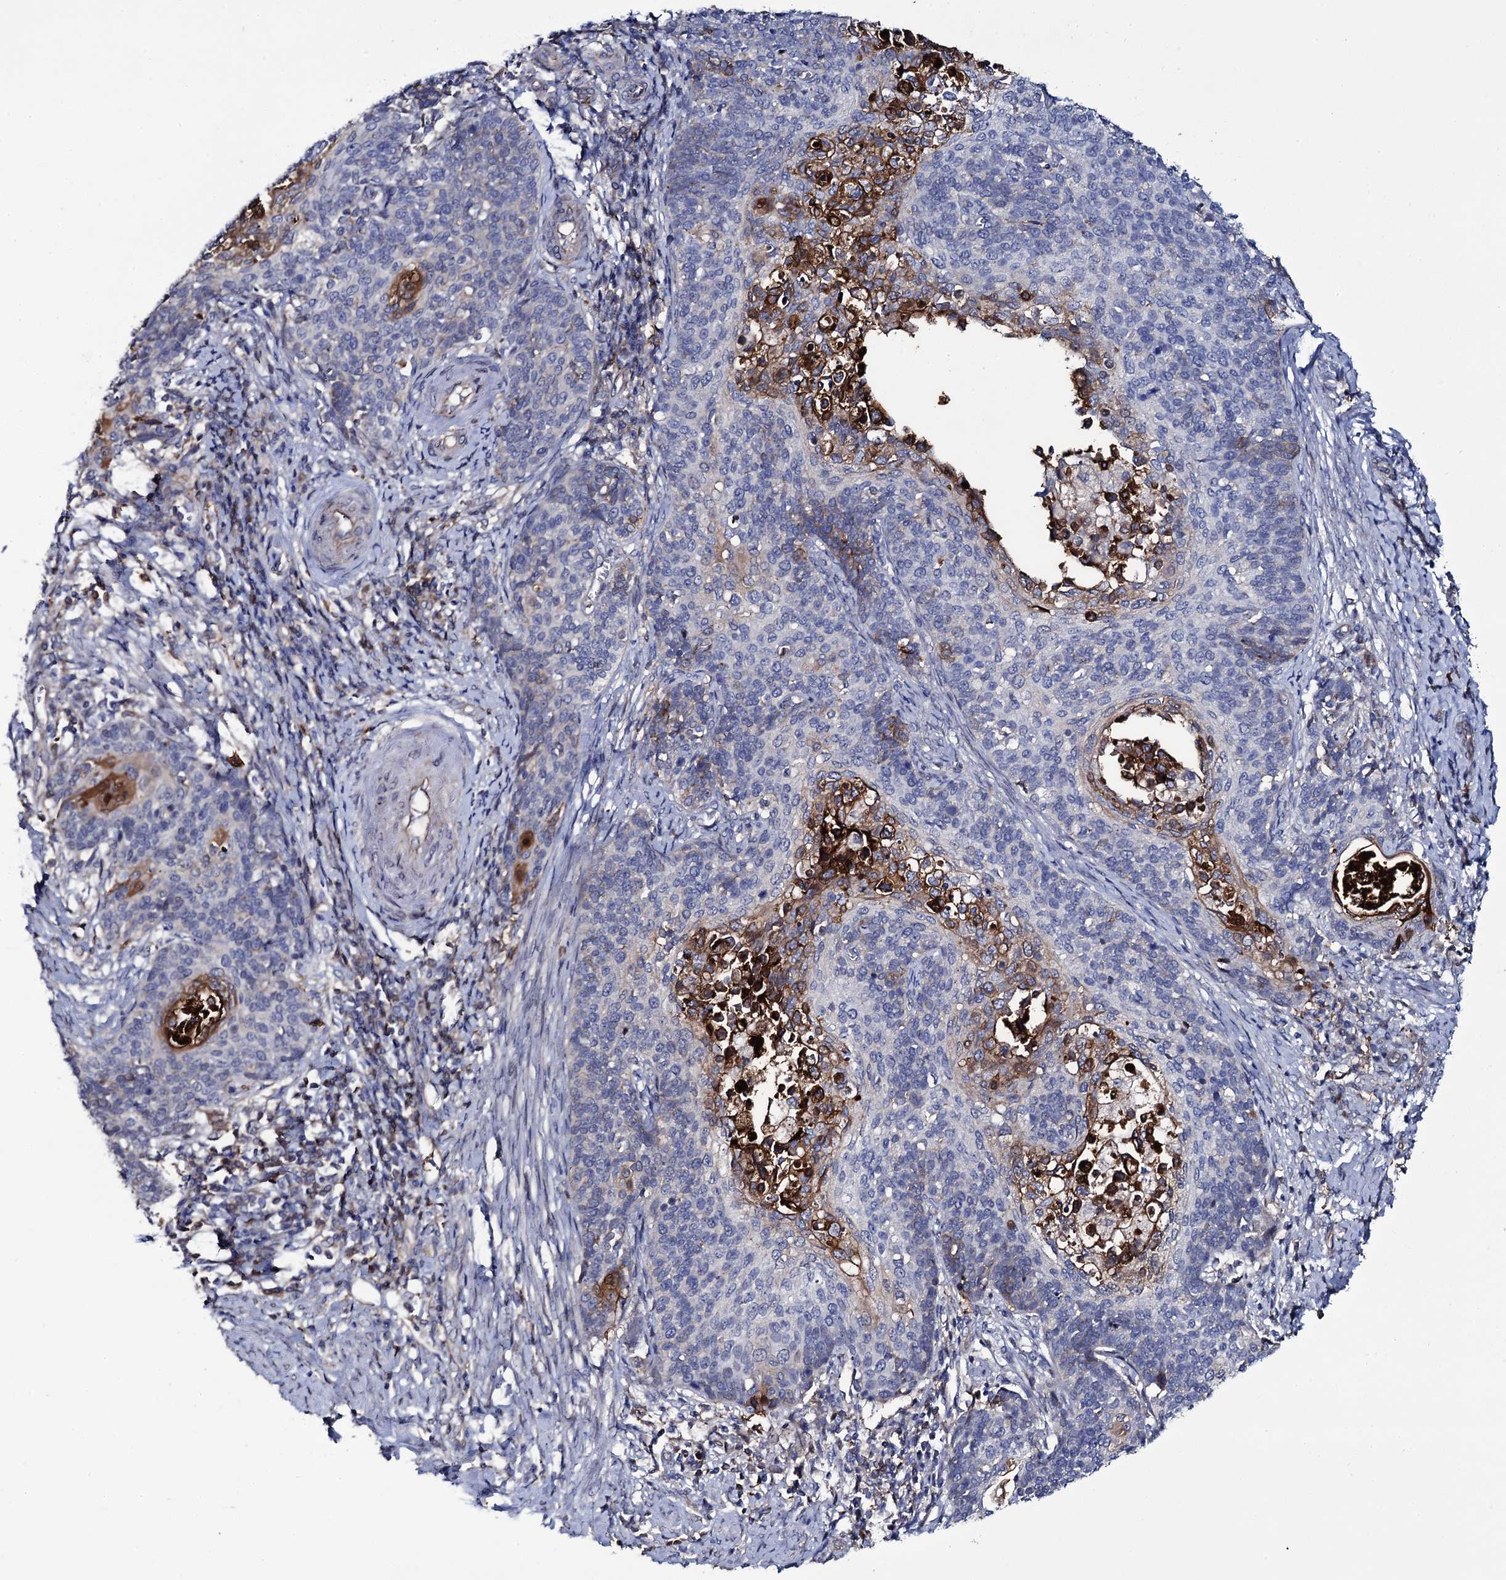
{"staining": {"intensity": "negative", "quantity": "none", "location": "none"}, "tissue": "cervical cancer", "cell_type": "Tumor cells", "image_type": "cancer", "snomed": [{"axis": "morphology", "description": "Squamous cell carcinoma, NOS"}, {"axis": "topography", "description": "Cervix"}], "caption": "Immunohistochemical staining of cervical squamous cell carcinoma reveals no significant expression in tumor cells.", "gene": "TTC23", "patient": {"sex": "female", "age": 39}}